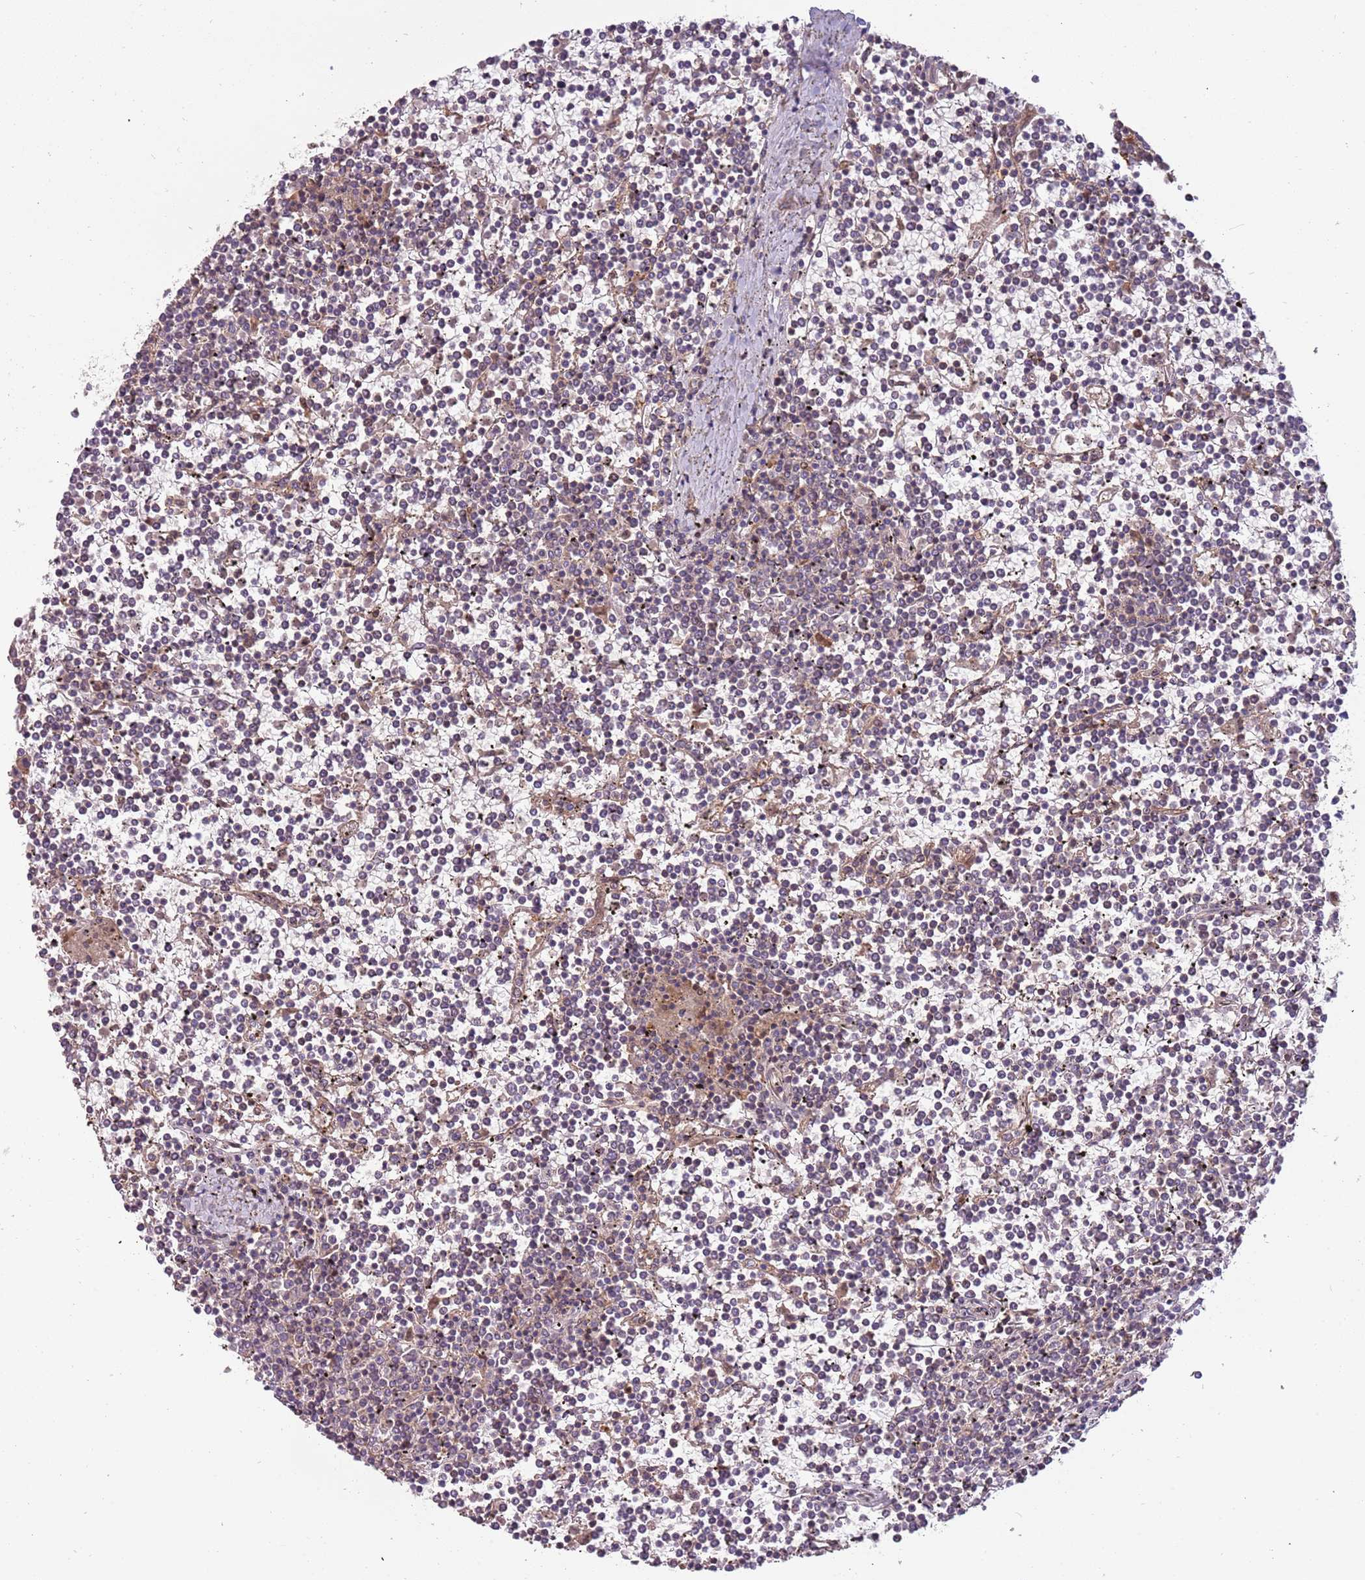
{"staining": {"intensity": "negative", "quantity": "none", "location": "none"}, "tissue": "lymphoma", "cell_type": "Tumor cells", "image_type": "cancer", "snomed": [{"axis": "morphology", "description": "Malignant lymphoma, non-Hodgkin's type, Low grade"}, {"axis": "topography", "description": "Spleen"}], "caption": "Immunohistochemistry (IHC) histopathology image of malignant lymphoma, non-Hodgkin's type (low-grade) stained for a protein (brown), which shows no expression in tumor cells. Nuclei are stained in blue.", "gene": "GSTO2", "patient": {"sex": "female", "age": 19}}